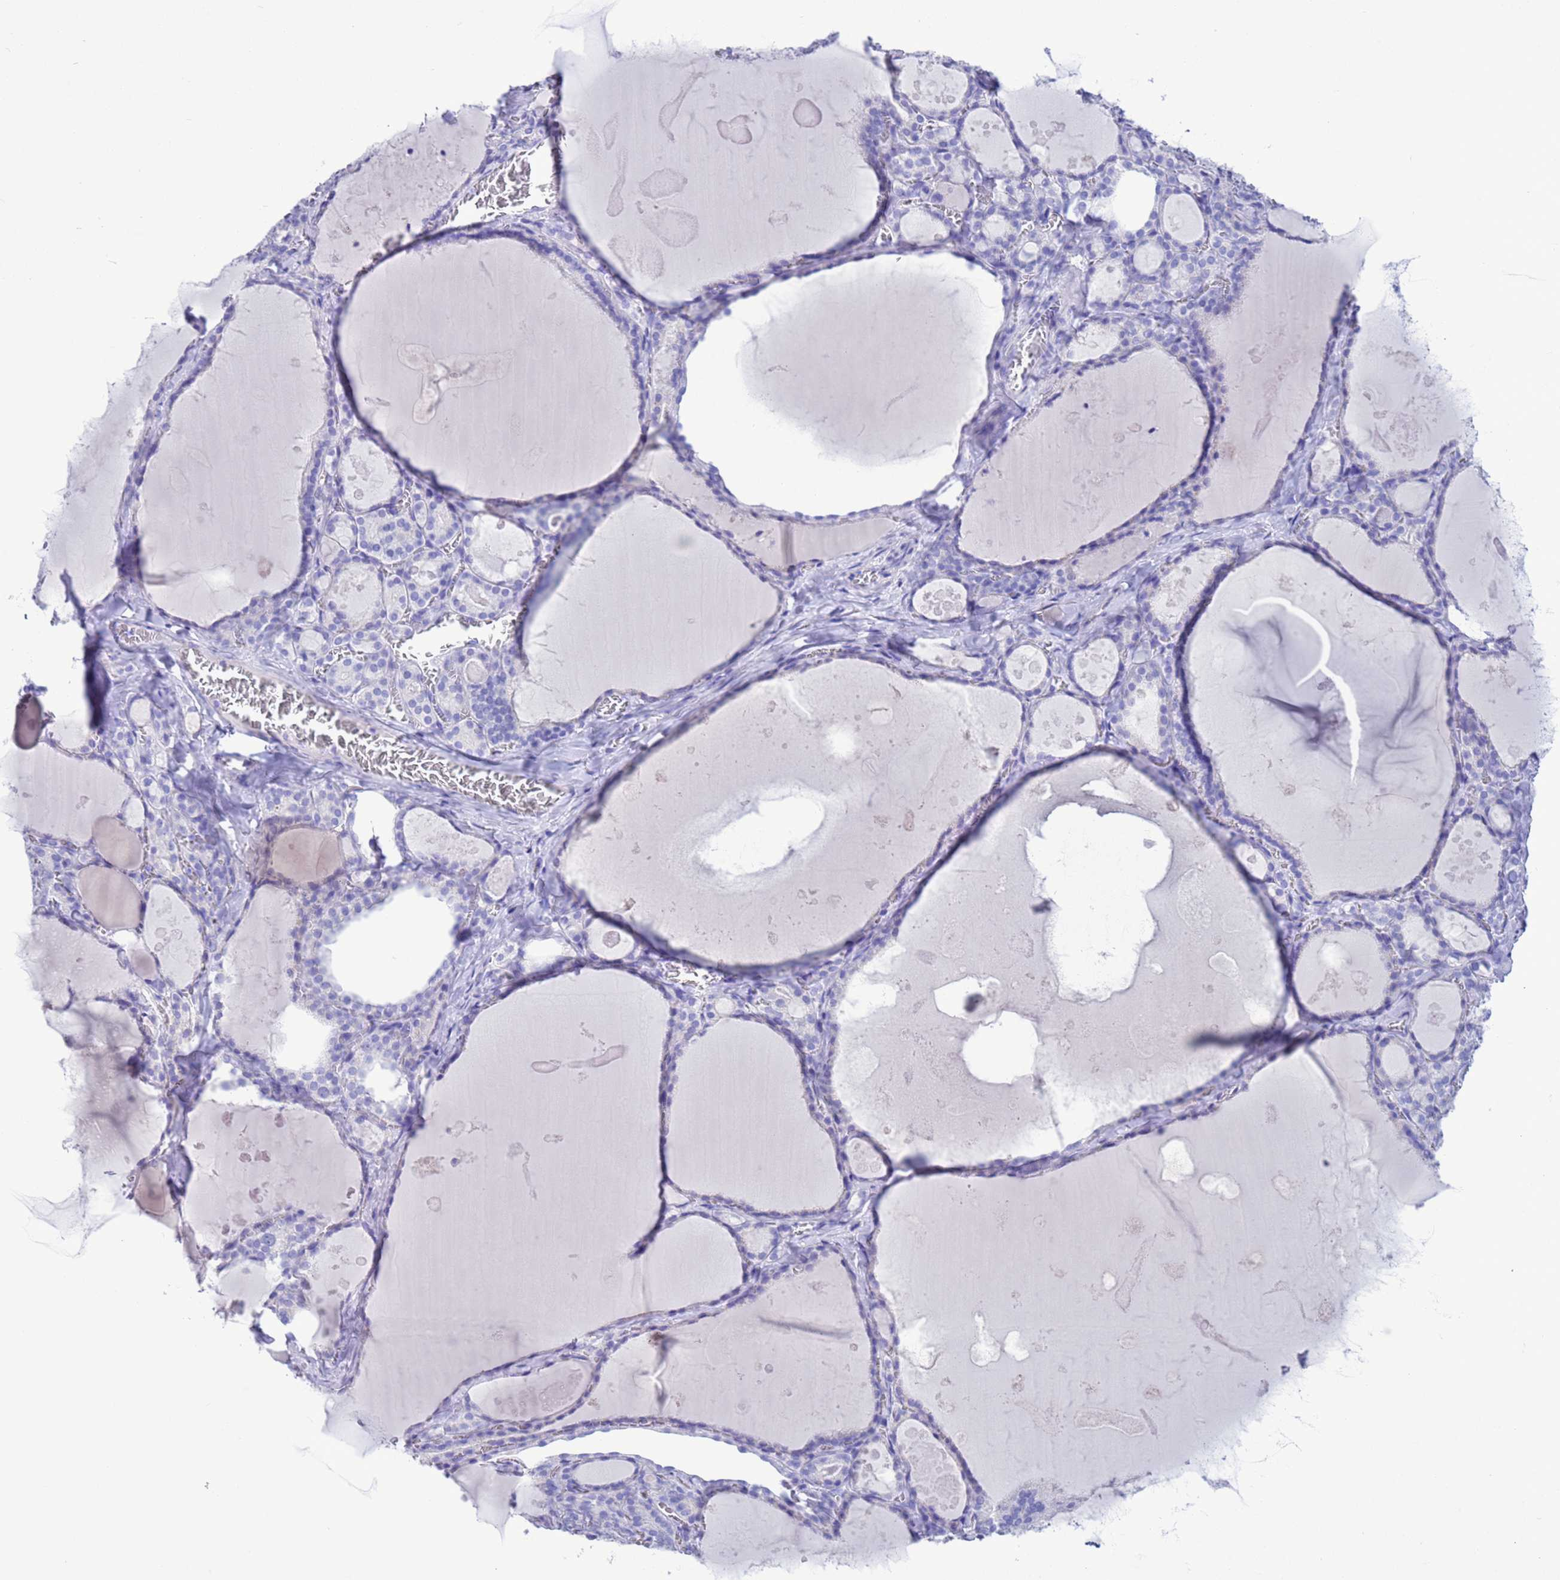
{"staining": {"intensity": "negative", "quantity": "none", "location": "none"}, "tissue": "thyroid gland", "cell_type": "Glandular cells", "image_type": "normal", "snomed": [{"axis": "morphology", "description": "Normal tissue, NOS"}, {"axis": "topography", "description": "Thyroid gland"}], "caption": "The micrograph shows no staining of glandular cells in normal thyroid gland. (Immunohistochemistry (ihc), brightfield microscopy, high magnification).", "gene": "GSTM1", "patient": {"sex": "male", "age": 56}}